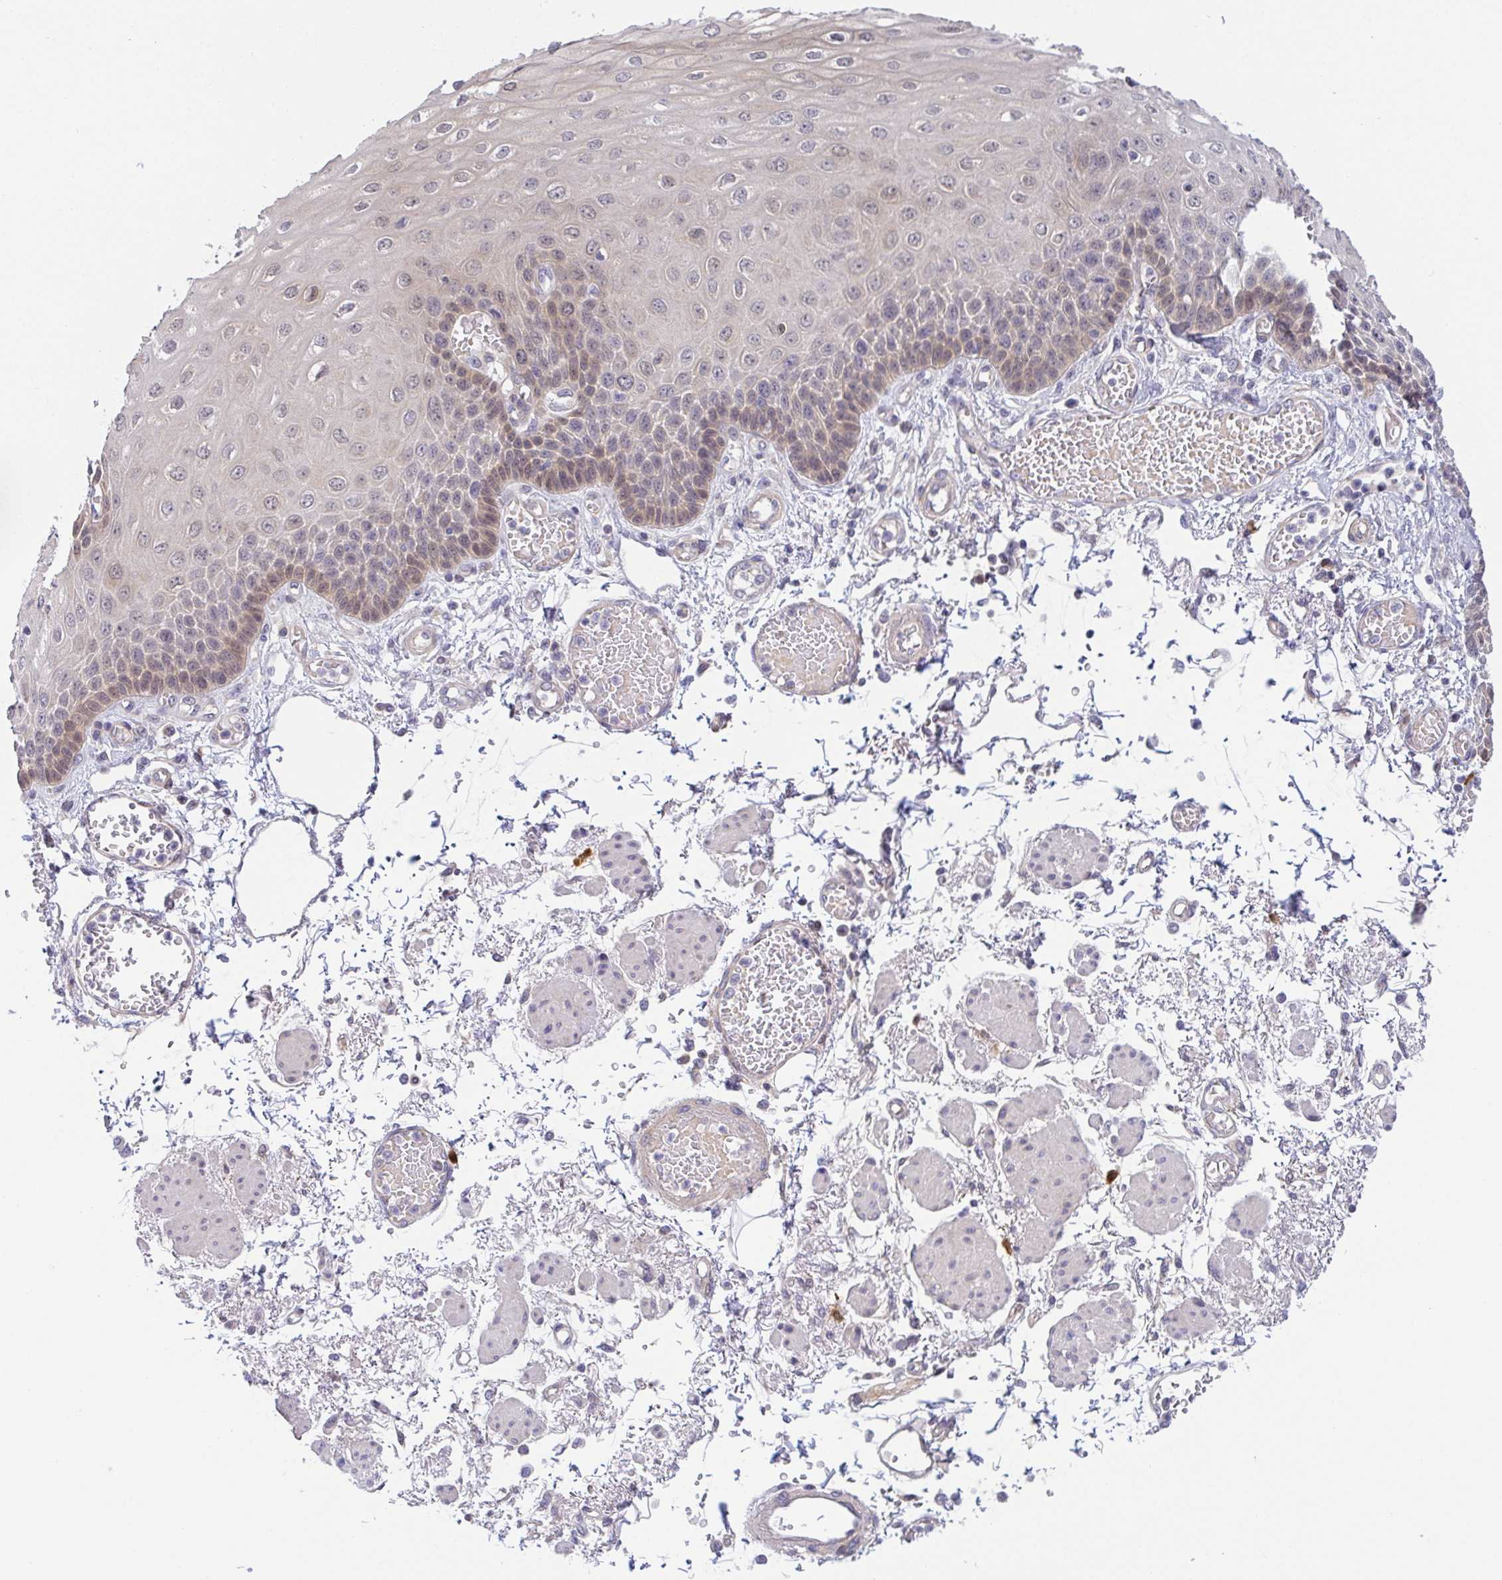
{"staining": {"intensity": "weak", "quantity": "25%-75%", "location": "cytoplasmic/membranous,nuclear"}, "tissue": "esophagus", "cell_type": "Squamous epithelial cells", "image_type": "normal", "snomed": [{"axis": "morphology", "description": "Normal tissue, NOS"}, {"axis": "morphology", "description": "Adenocarcinoma, NOS"}, {"axis": "topography", "description": "Esophagus"}], "caption": "Weak cytoplasmic/membranous,nuclear protein positivity is seen in approximately 25%-75% of squamous epithelial cells in esophagus. The protein of interest is stained brown, and the nuclei are stained in blue (DAB (3,3'-diaminobenzidine) IHC with brightfield microscopy, high magnification).", "gene": "BCL2L1", "patient": {"sex": "male", "age": 81}}